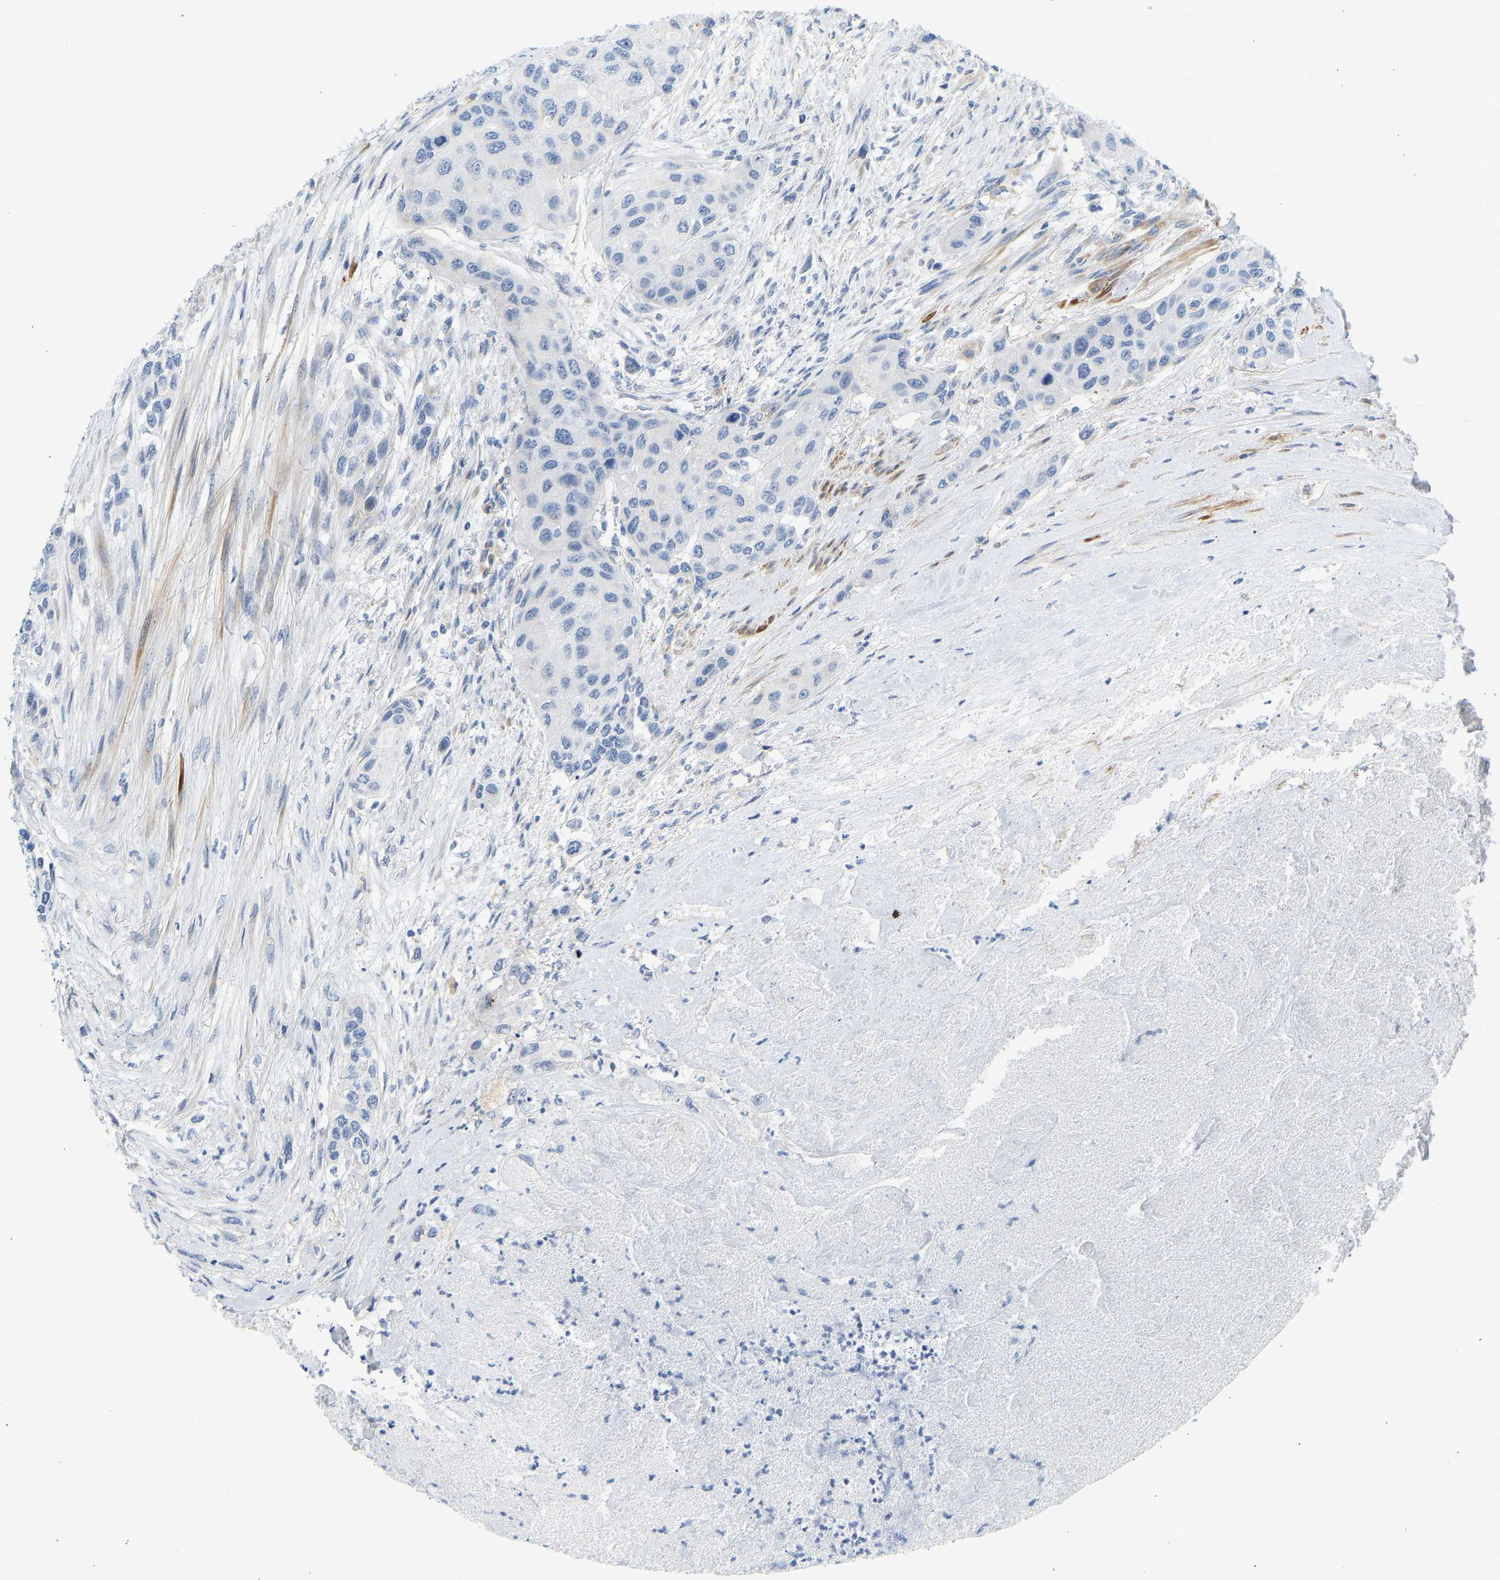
{"staining": {"intensity": "negative", "quantity": "none", "location": "none"}, "tissue": "urothelial cancer", "cell_type": "Tumor cells", "image_type": "cancer", "snomed": [{"axis": "morphology", "description": "Urothelial carcinoma, High grade"}, {"axis": "topography", "description": "Urinary bladder"}], "caption": "Tumor cells are negative for protein expression in human urothelial carcinoma (high-grade). Nuclei are stained in blue.", "gene": "SLC30A7", "patient": {"sex": "female", "age": 56}}